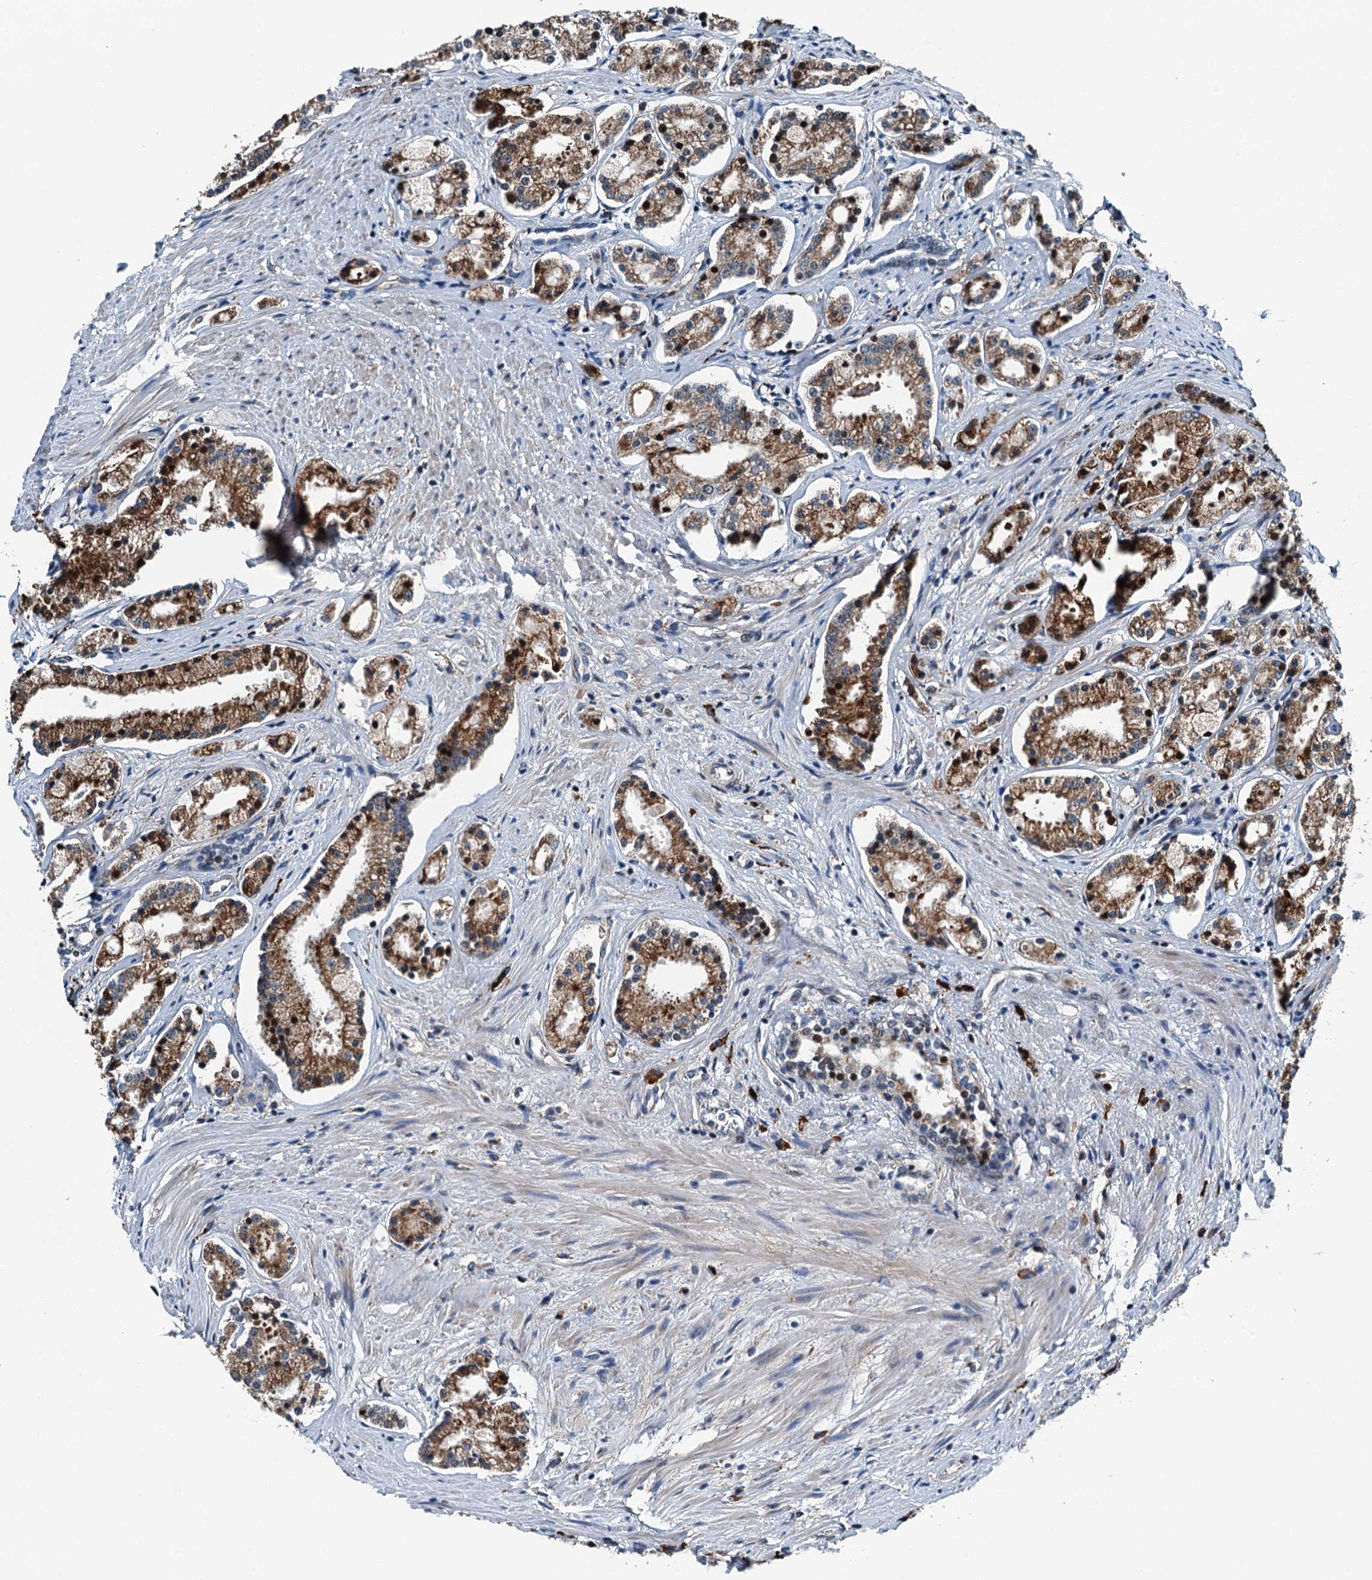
{"staining": {"intensity": "moderate", "quantity": "25%-75%", "location": "cytoplasmic/membranous"}, "tissue": "prostate cancer", "cell_type": "Tumor cells", "image_type": "cancer", "snomed": [{"axis": "morphology", "description": "Adenocarcinoma, High grade"}, {"axis": "topography", "description": "Prostate"}], "caption": "This is a photomicrograph of IHC staining of prostate high-grade adenocarcinoma, which shows moderate positivity in the cytoplasmic/membranous of tumor cells.", "gene": "TAMALIN", "patient": {"sex": "male", "age": 69}}